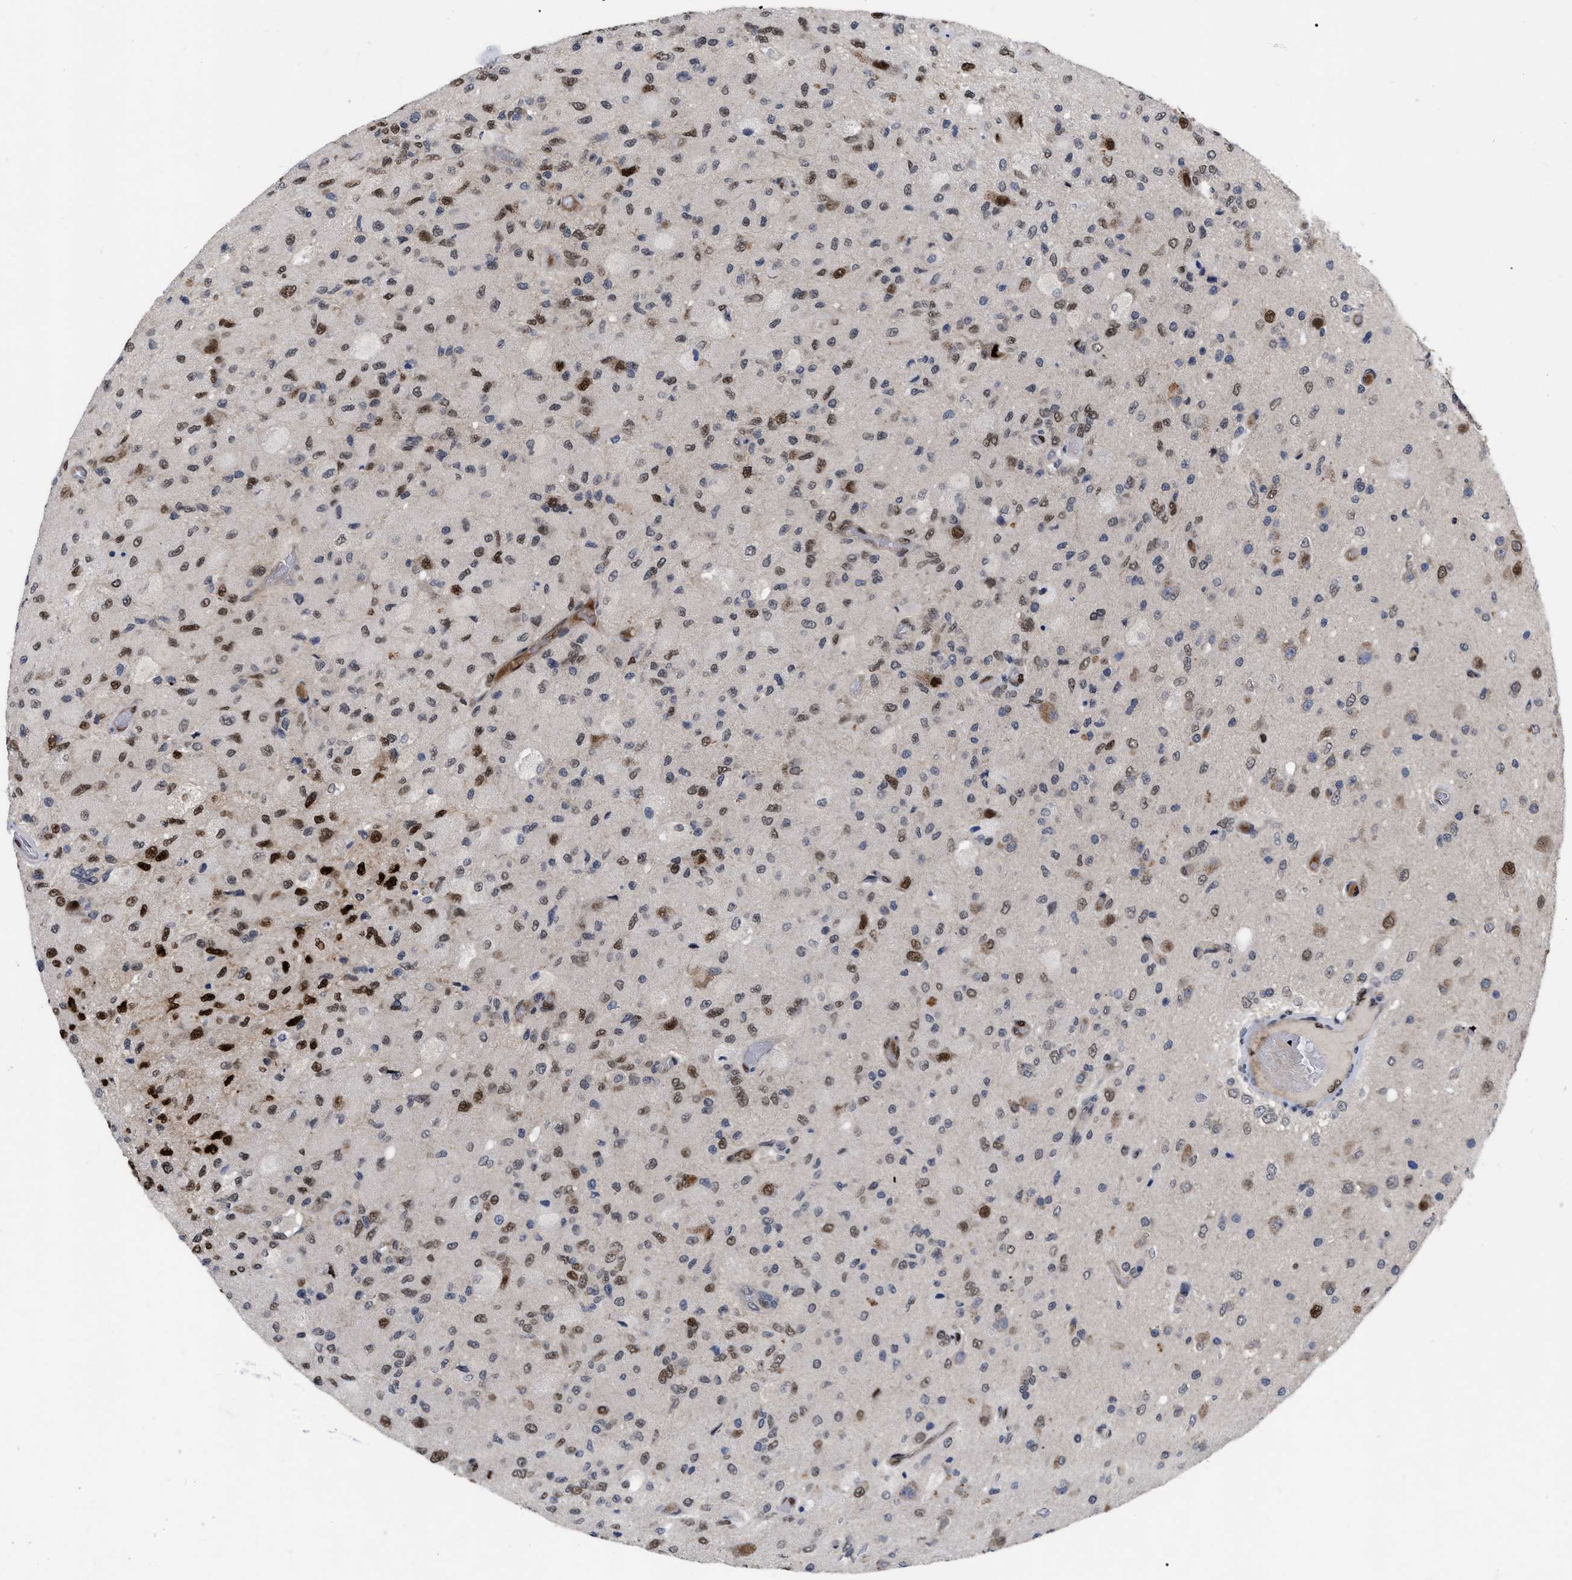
{"staining": {"intensity": "strong", "quantity": "<25%", "location": "nuclear"}, "tissue": "glioma", "cell_type": "Tumor cells", "image_type": "cancer", "snomed": [{"axis": "morphology", "description": "Normal tissue, NOS"}, {"axis": "morphology", "description": "Glioma, malignant, High grade"}, {"axis": "topography", "description": "Cerebral cortex"}], "caption": "Glioma stained with a protein marker demonstrates strong staining in tumor cells.", "gene": "MDM4", "patient": {"sex": "male", "age": 77}}